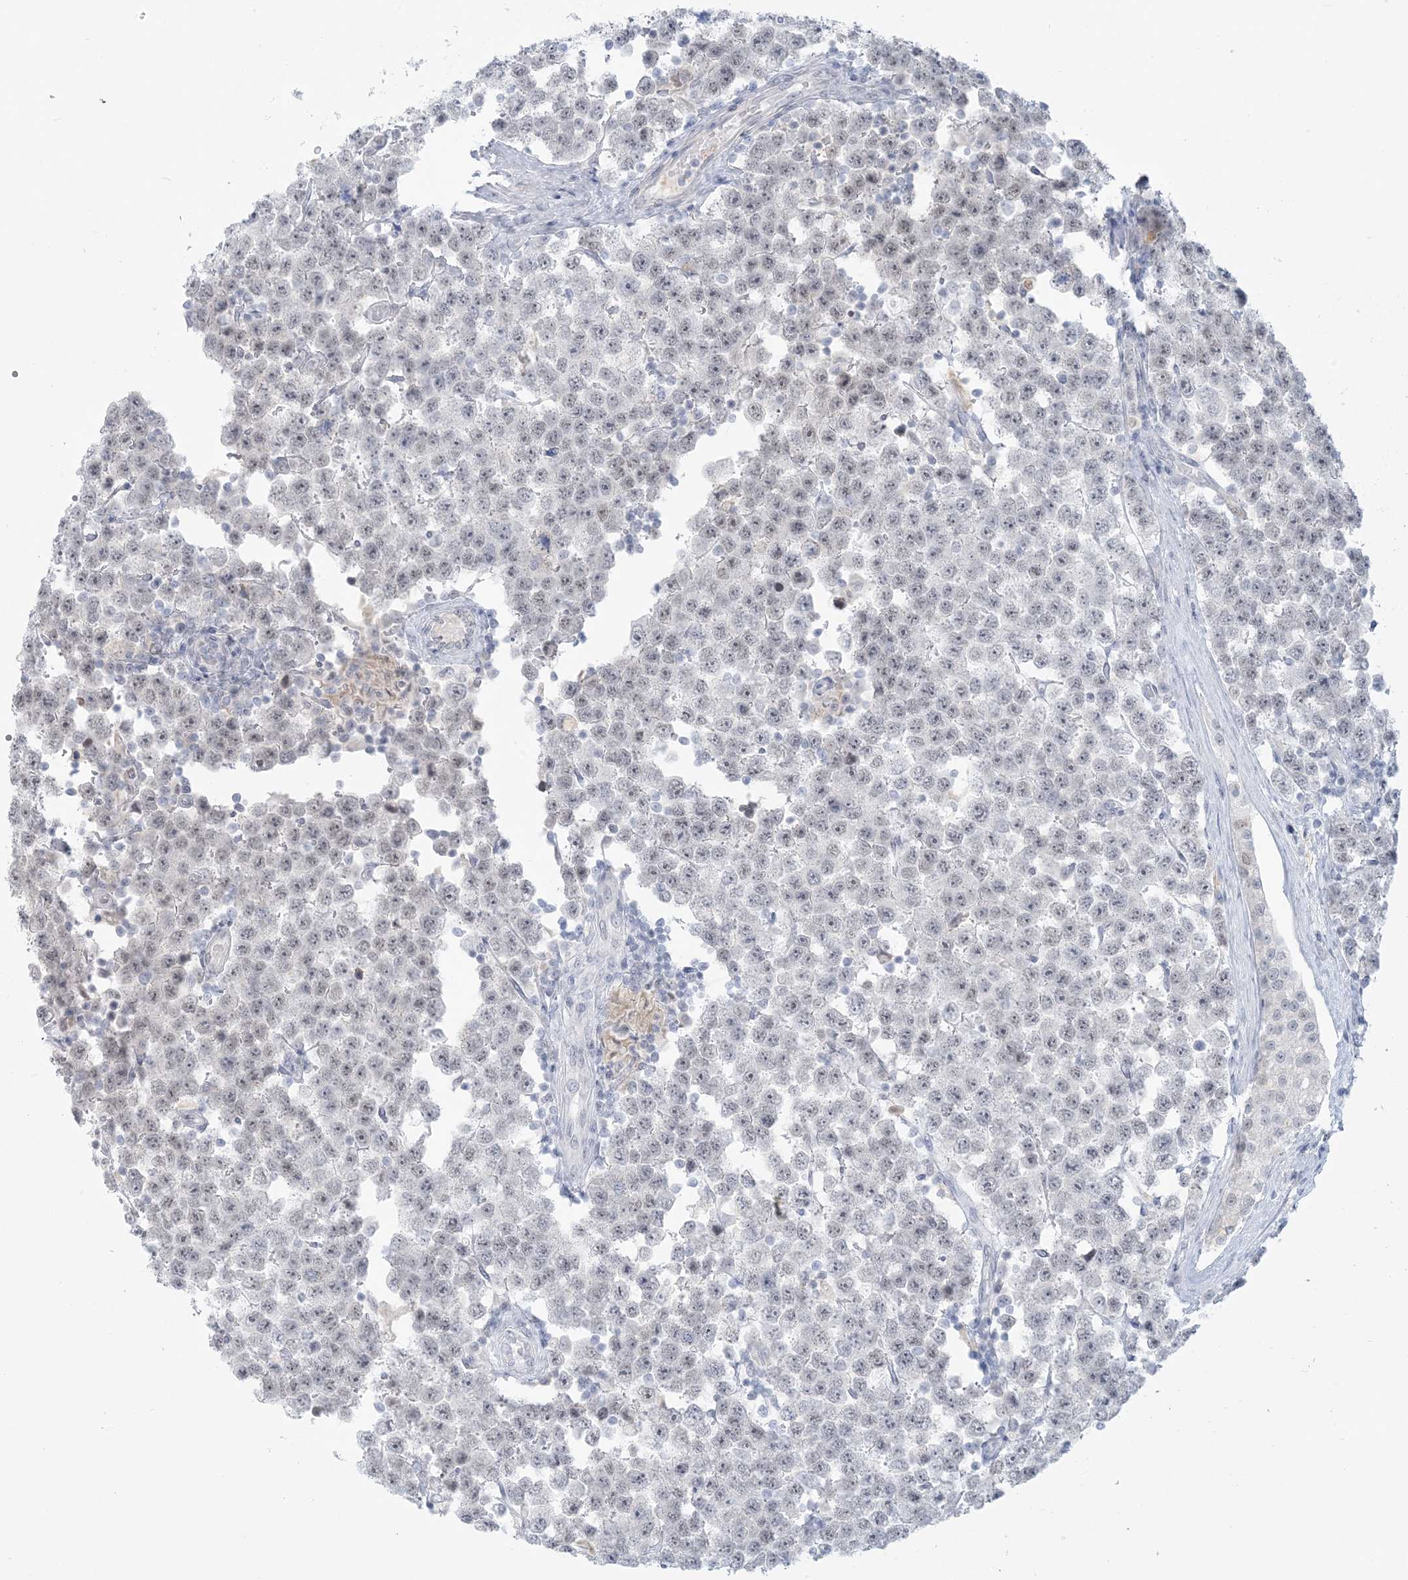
{"staining": {"intensity": "negative", "quantity": "none", "location": "none"}, "tissue": "testis cancer", "cell_type": "Tumor cells", "image_type": "cancer", "snomed": [{"axis": "morphology", "description": "Seminoma, NOS"}, {"axis": "topography", "description": "Testis"}], "caption": "Immunohistochemical staining of human testis cancer exhibits no significant positivity in tumor cells.", "gene": "SCML1", "patient": {"sex": "male", "age": 28}}